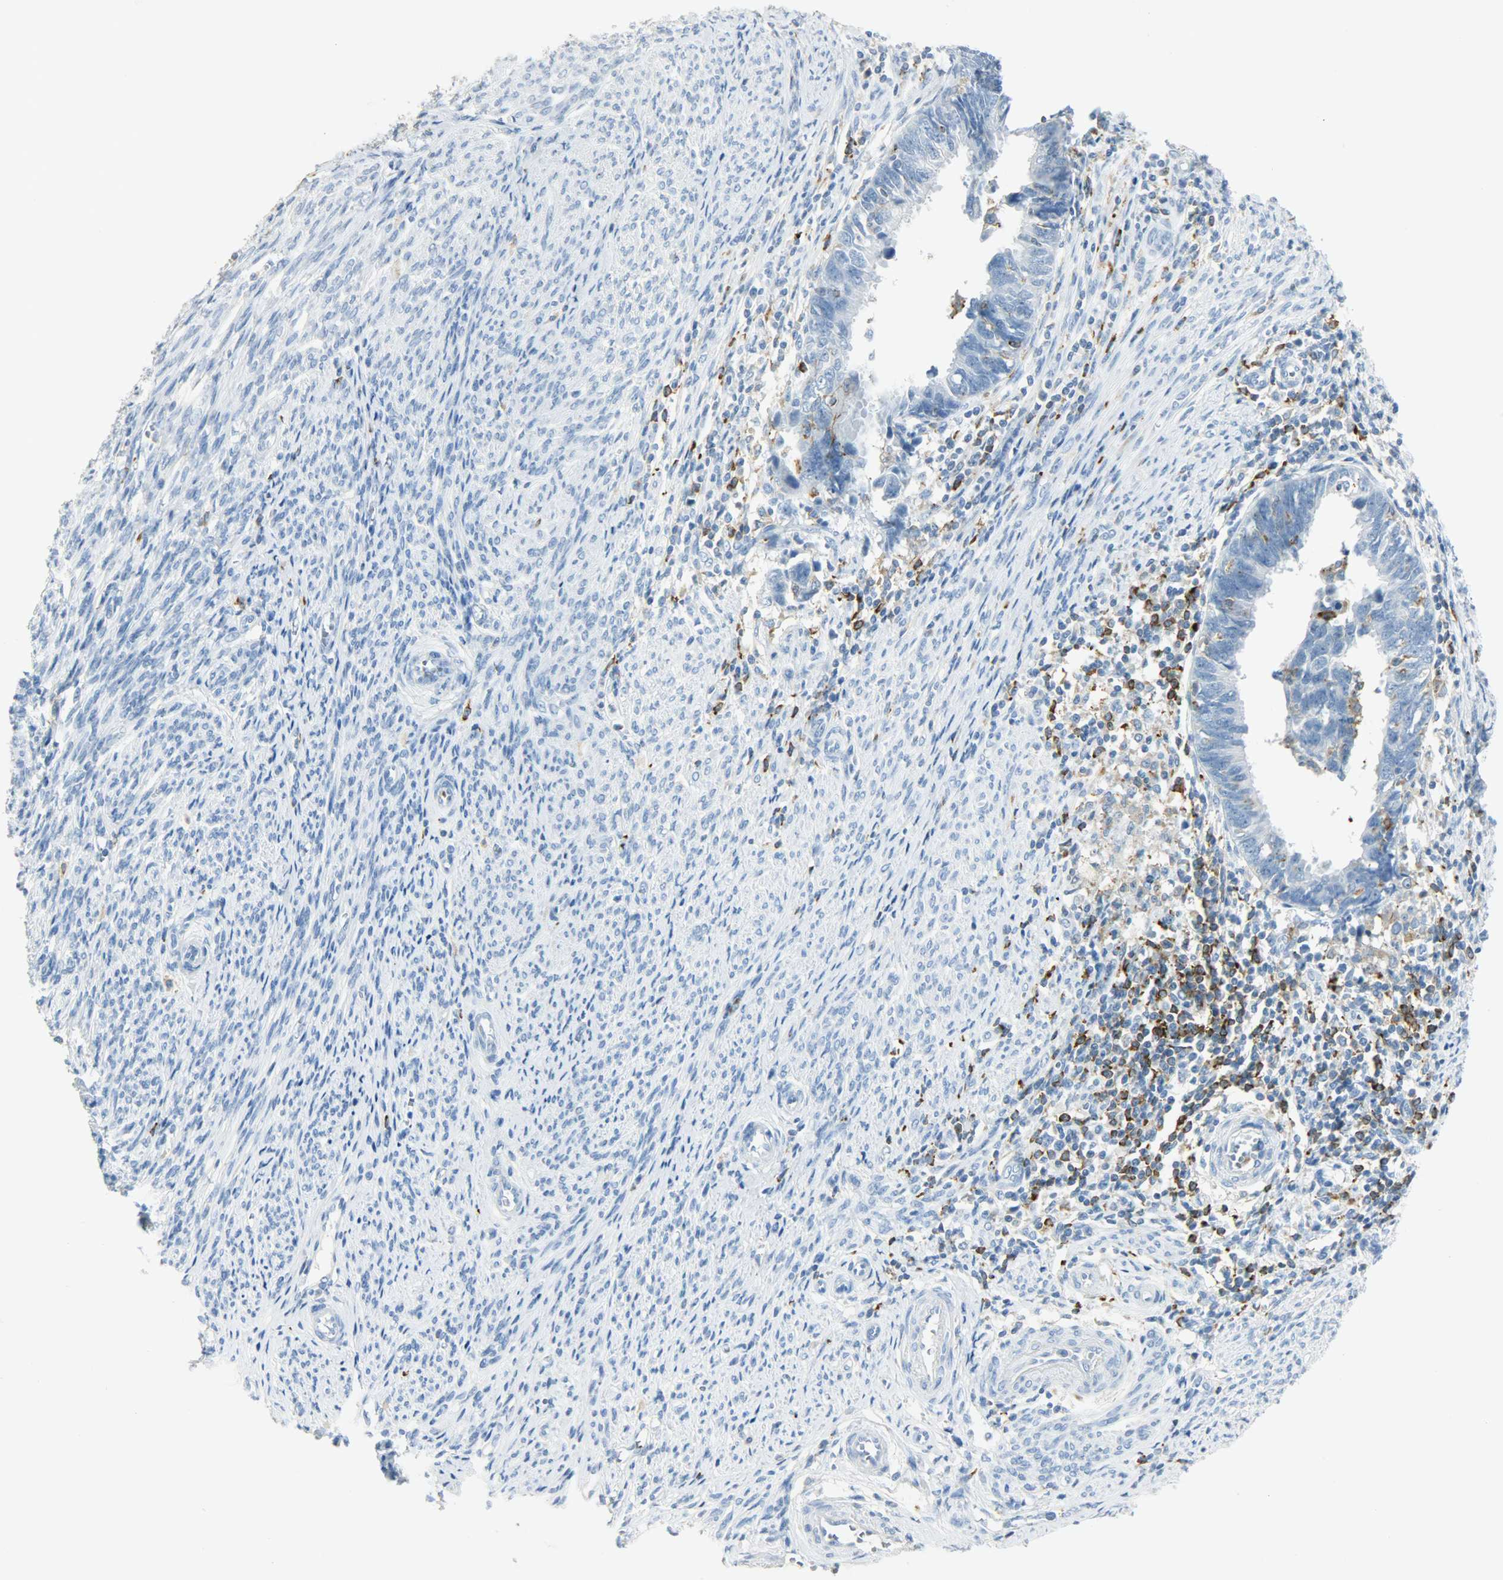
{"staining": {"intensity": "negative", "quantity": "none", "location": "none"}, "tissue": "endometrial cancer", "cell_type": "Tumor cells", "image_type": "cancer", "snomed": [{"axis": "morphology", "description": "Adenocarcinoma, NOS"}, {"axis": "topography", "description": "Endometrium"}], "caption": "The immunohistochemistry (IHC) micrograph has no significant staining in tumor cells of endometrial cancer tissue.", "gene": "PTPN6", "patient": {"sex": "female", "age": 75}}